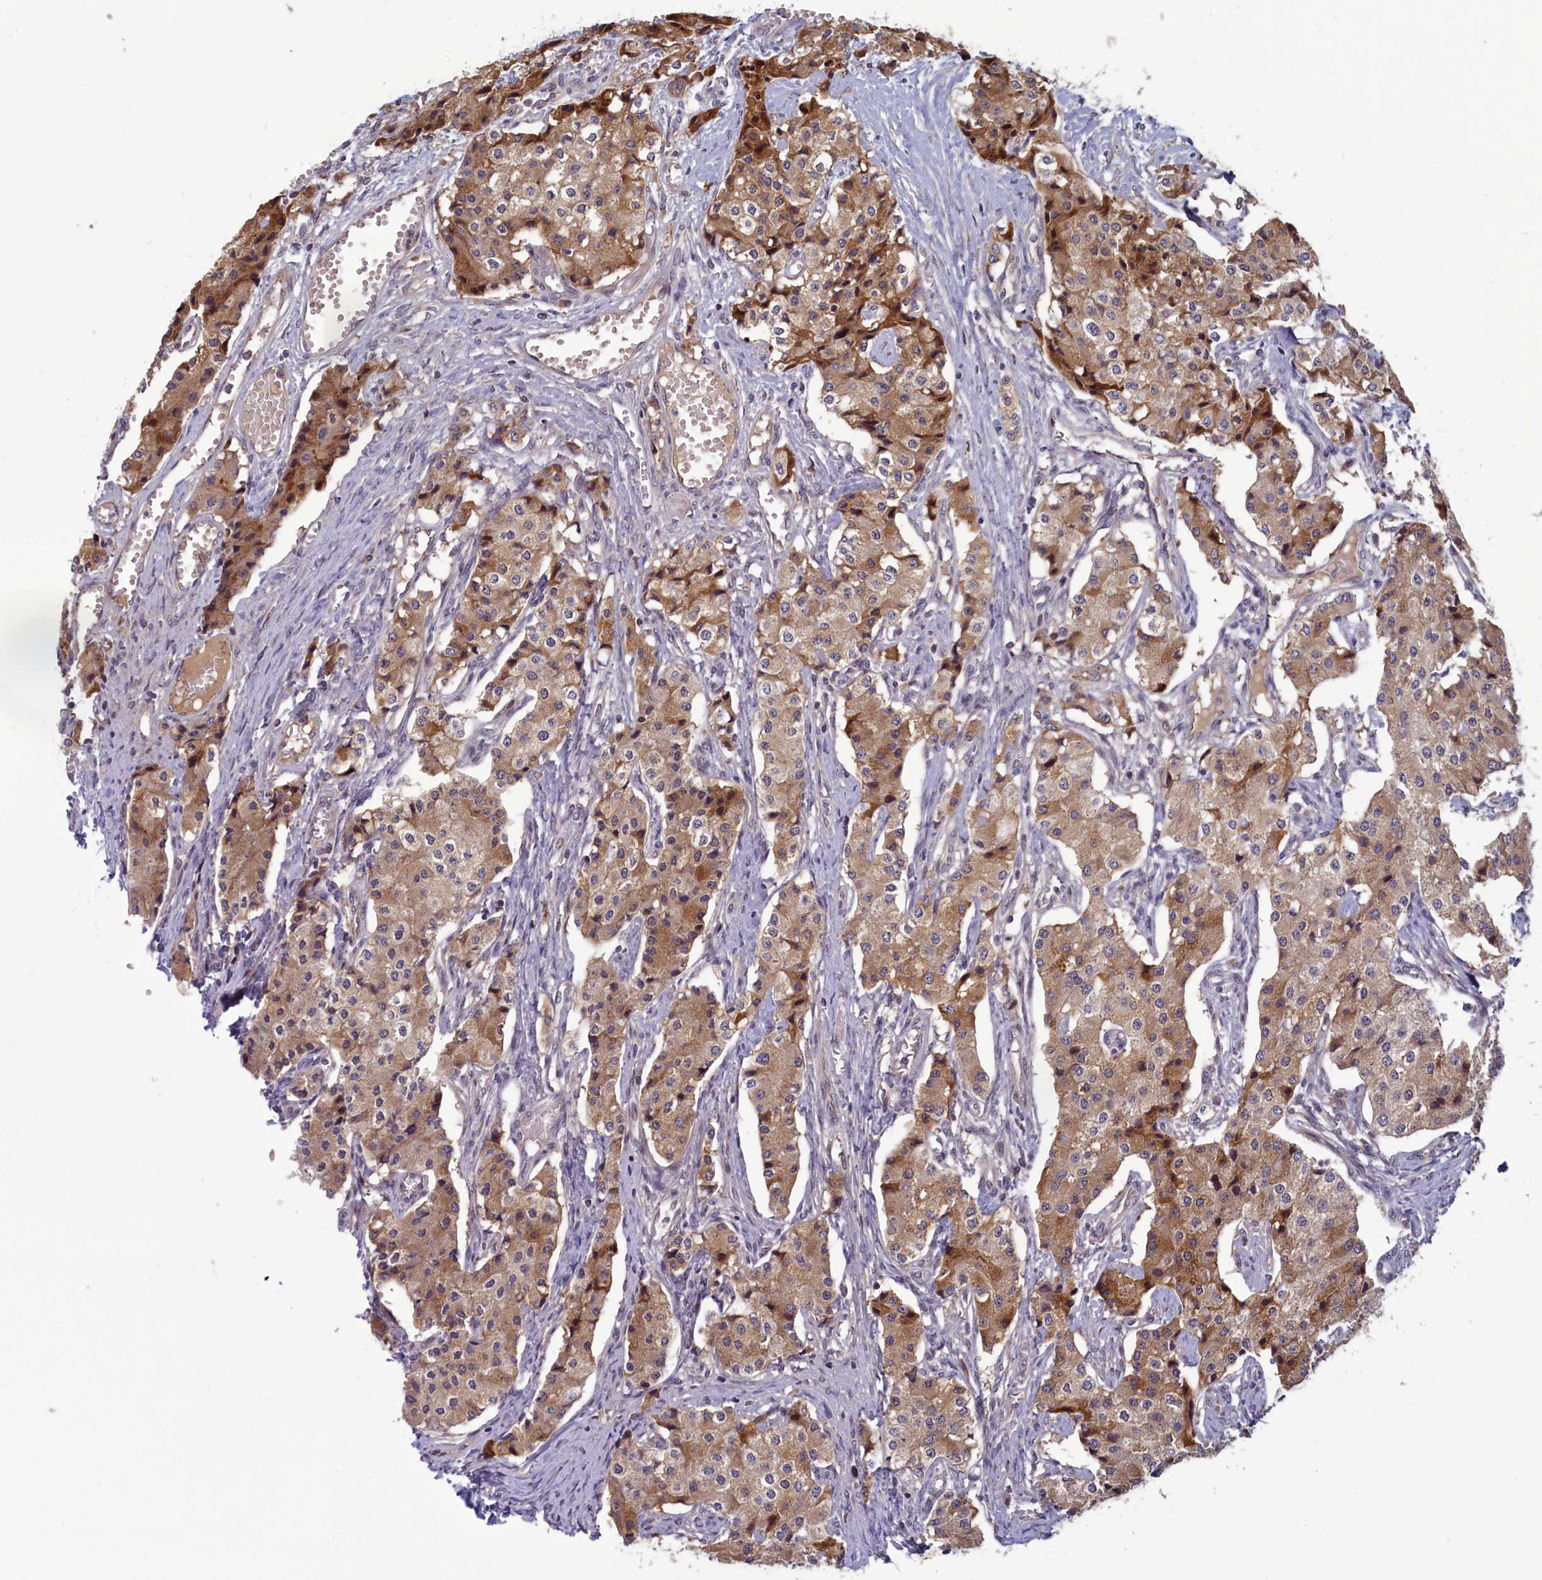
{"staining": {"intensity": "moderate", "quantity": "25%-75%", "location": "cytoplasmic/membranous"}, "tissue": "carcinoid", "cell_type": "Tumor cells", "image_type": "cancer", "snomed": [{"axis": "morphology", "description": "Carcinoid, malignant, NOS"}, {"axis": "topography", "description": "Colon"}], "caption": "Immunohistochemistry (IHC) histopathology image of neoplastic tissue: carcinoid (malignant) stained using immunohistochemistry (IHC) reveals medium levels of moderate protein expression localized specifically in the cytoplasmic/membranous of tumor cells, appearing as a cytoplasmic/membranous brown color.", "gene": "CCDC15", "patient": {"sex": "female", "age": 52}}